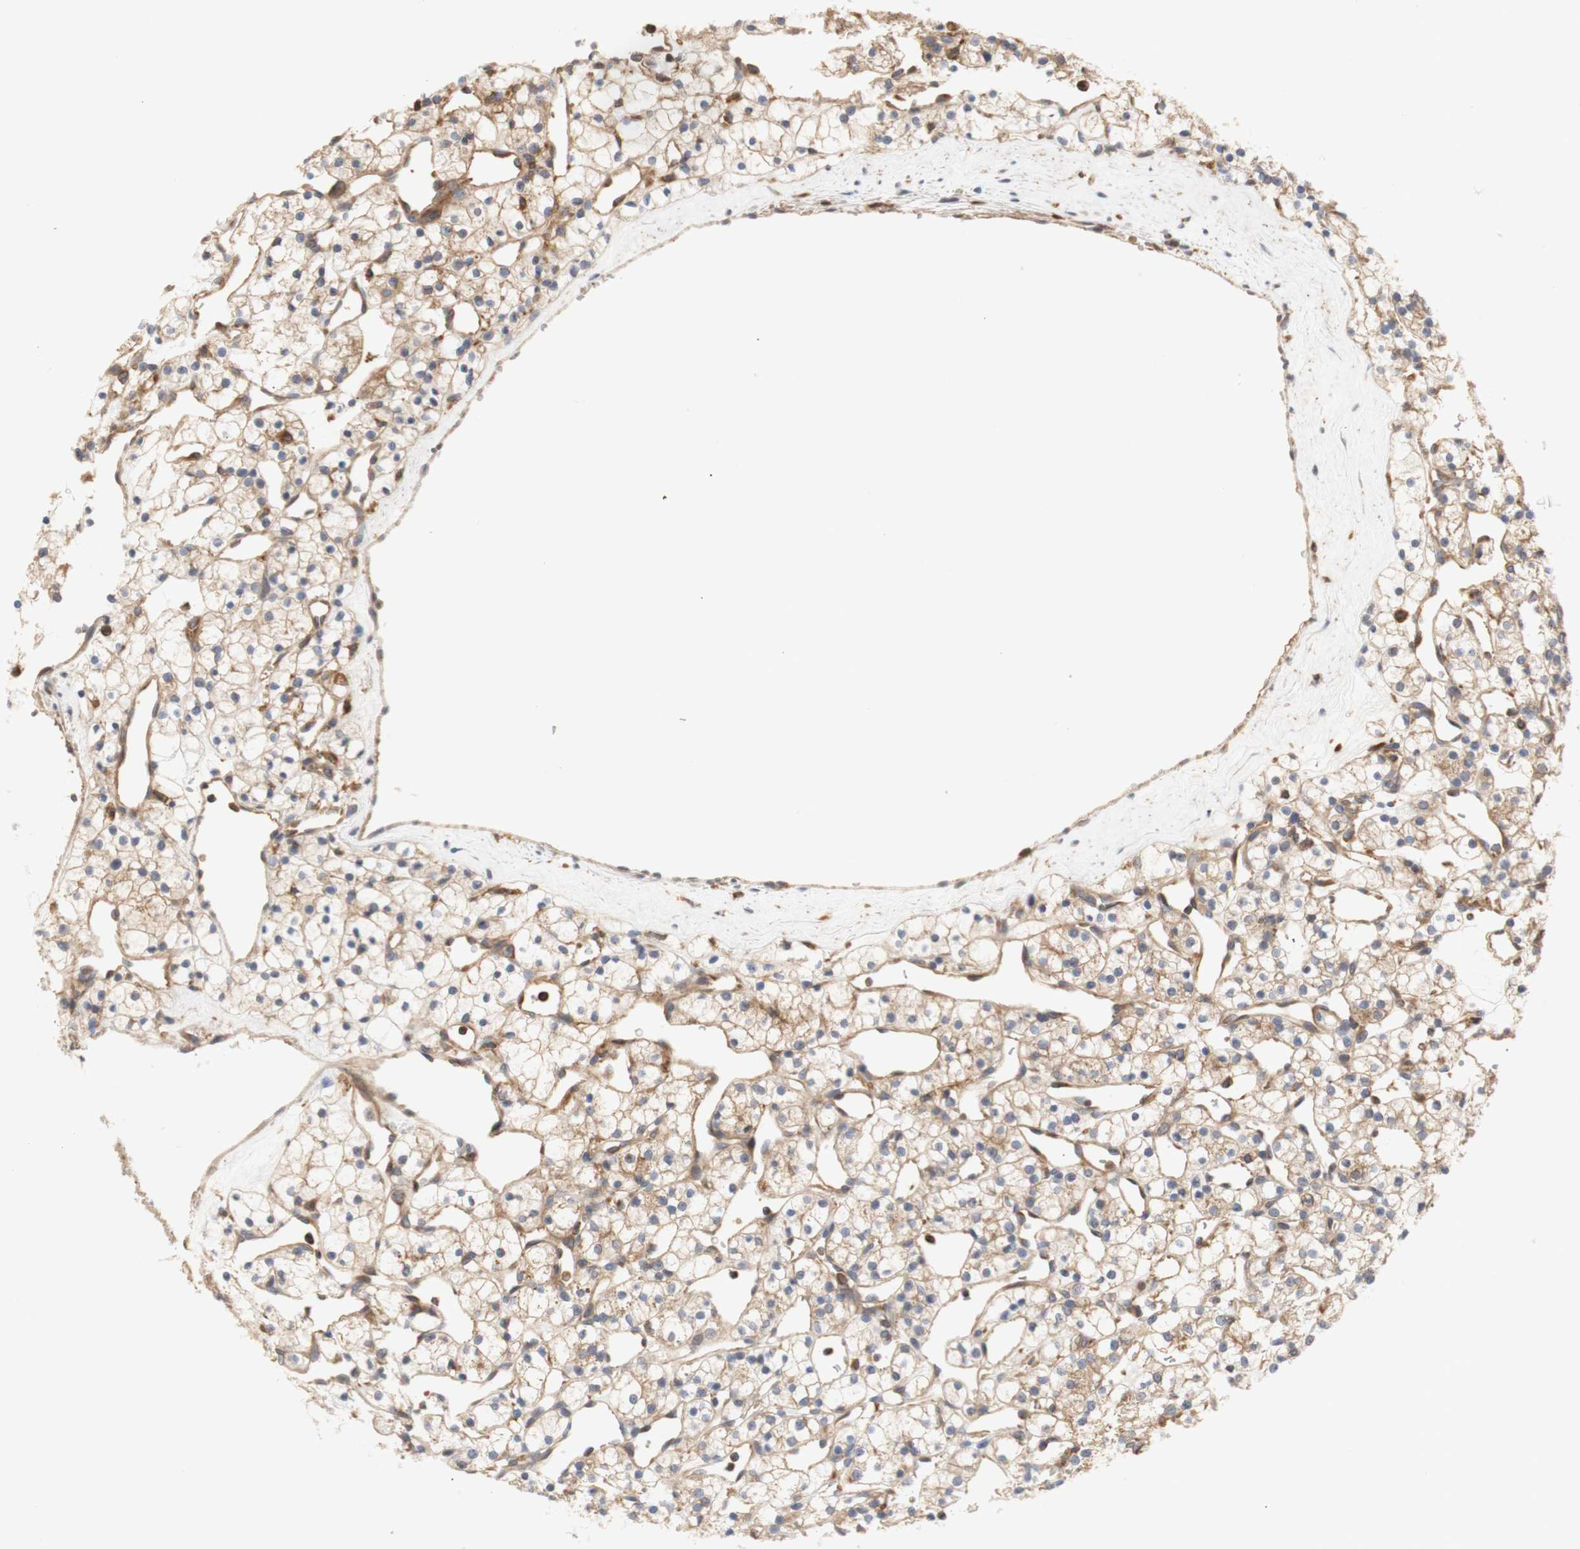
{"staining": {"intensity": "moderate", "quantity": ">75%", "location": "cytoplasmic/membranous"}, "tissue": "renal cancer", "cell_type": "Tumor cells", "image_type": "cancer", "snomed": [{"axis": "morphology", "description": "Adenocarcinoma, NOS"}, {"axis": "topography", "description": "Kidney"}], "caption": "A photomicrograph of human adenocarcinoma (renal) stained for a protein demonstrates moderate cytoplasmic/membranous brown staining in tumor cells.", "gene": "IKBKG", "patient": {"sex": "female", "age": 60}}